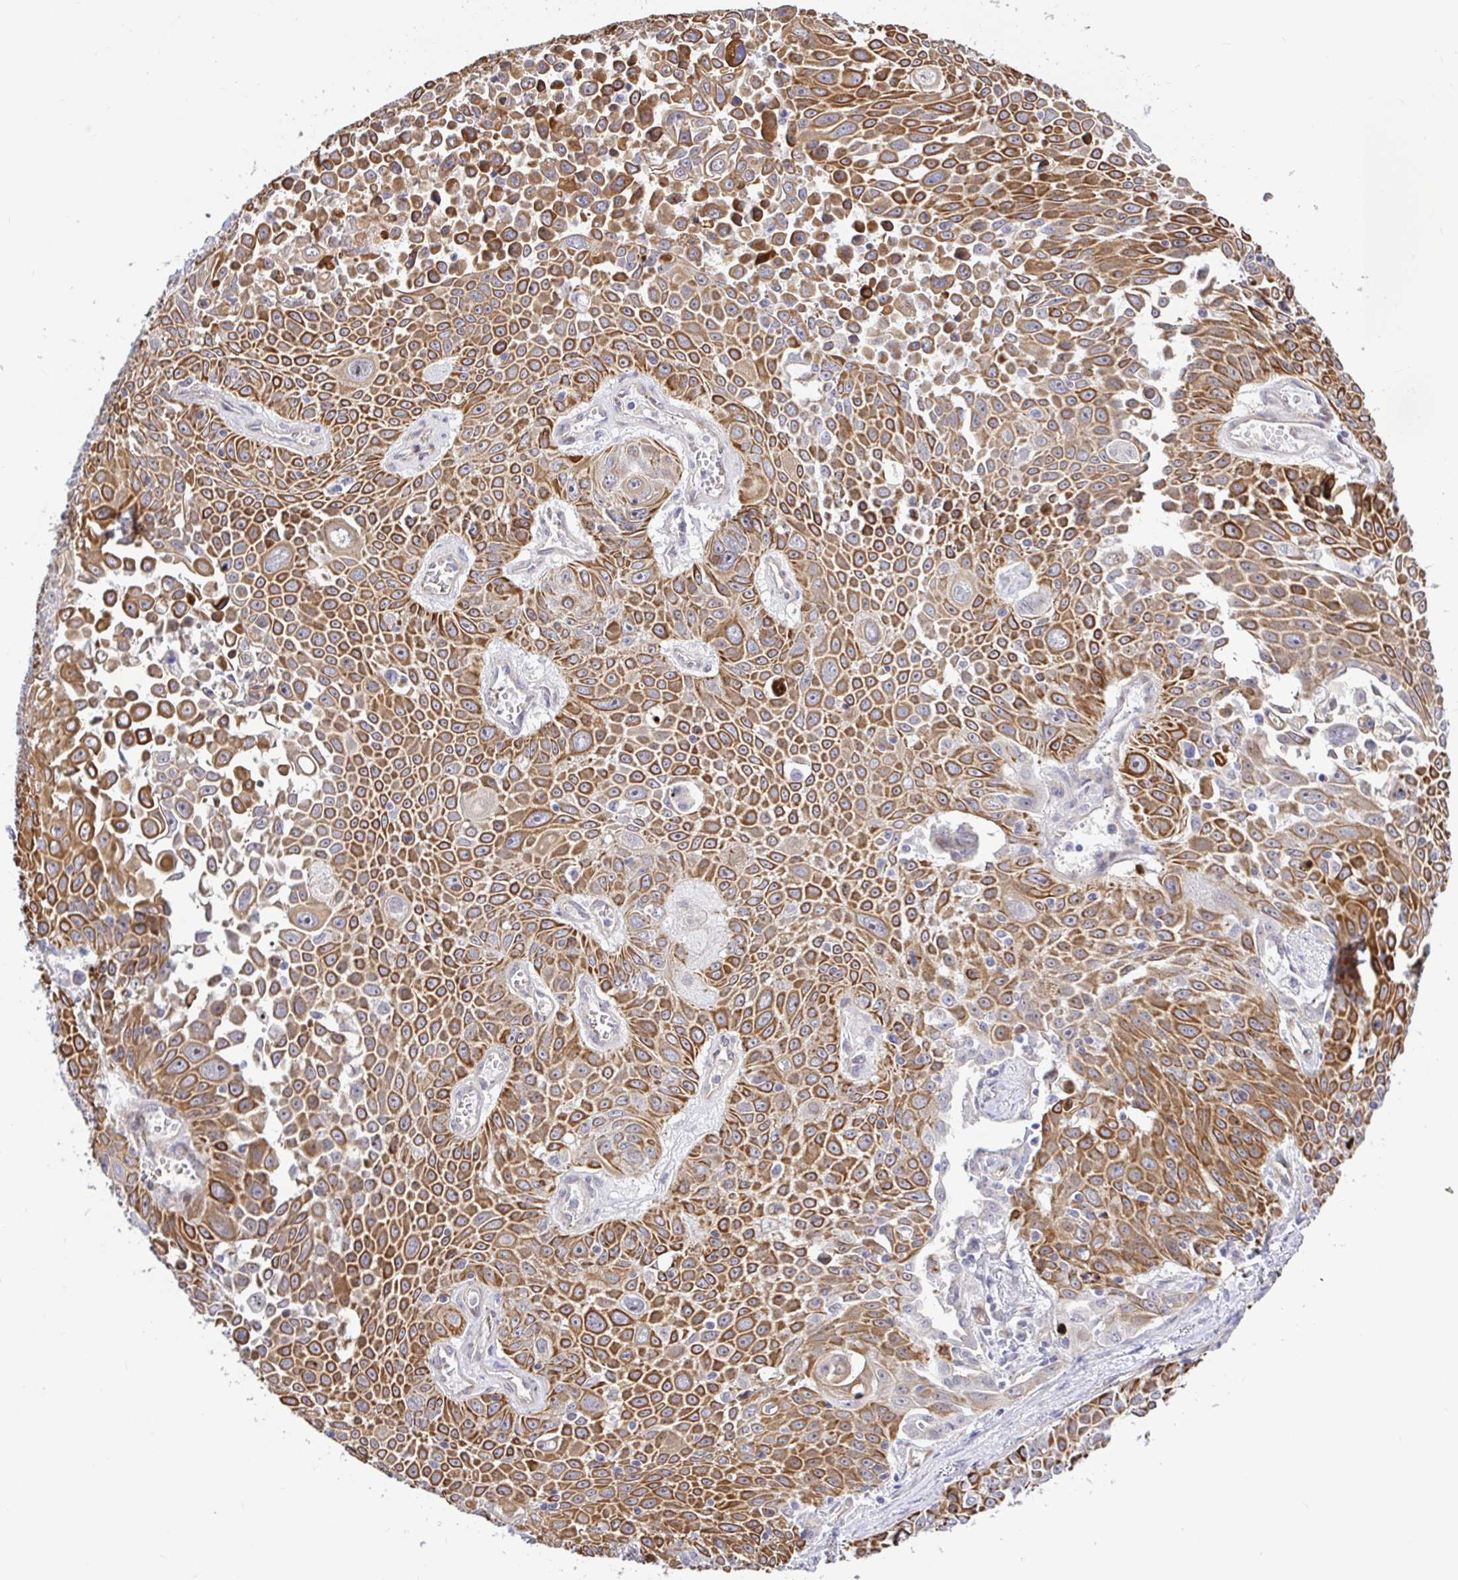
{"staining": {"intensity": "moderate", "quantity": ">75%", "location": "cytoplasmic/membranous"}, "tissue": "lung cancer", "cell_type": "Tumor cells", "image_type": "cancer", "snomed": [{"axis": "morphology", "description": "Squamous cell carcinoma, NOS"}, {"axis": "morphology", "description": "Squamous cell carcinoma, metastatic, NOS"}, {"axis": "topography", "description": "Lymph node"}, {"axis": "topography", "description": "Lung"}], "caption": "Human lung cancer stained with a brown dye reveals moderate cytoplasmic/membranous positive staining in approximately >75% of tumor cells.", "gene": "TRIM55", "patient": {"sex": "female", "age": 62}}